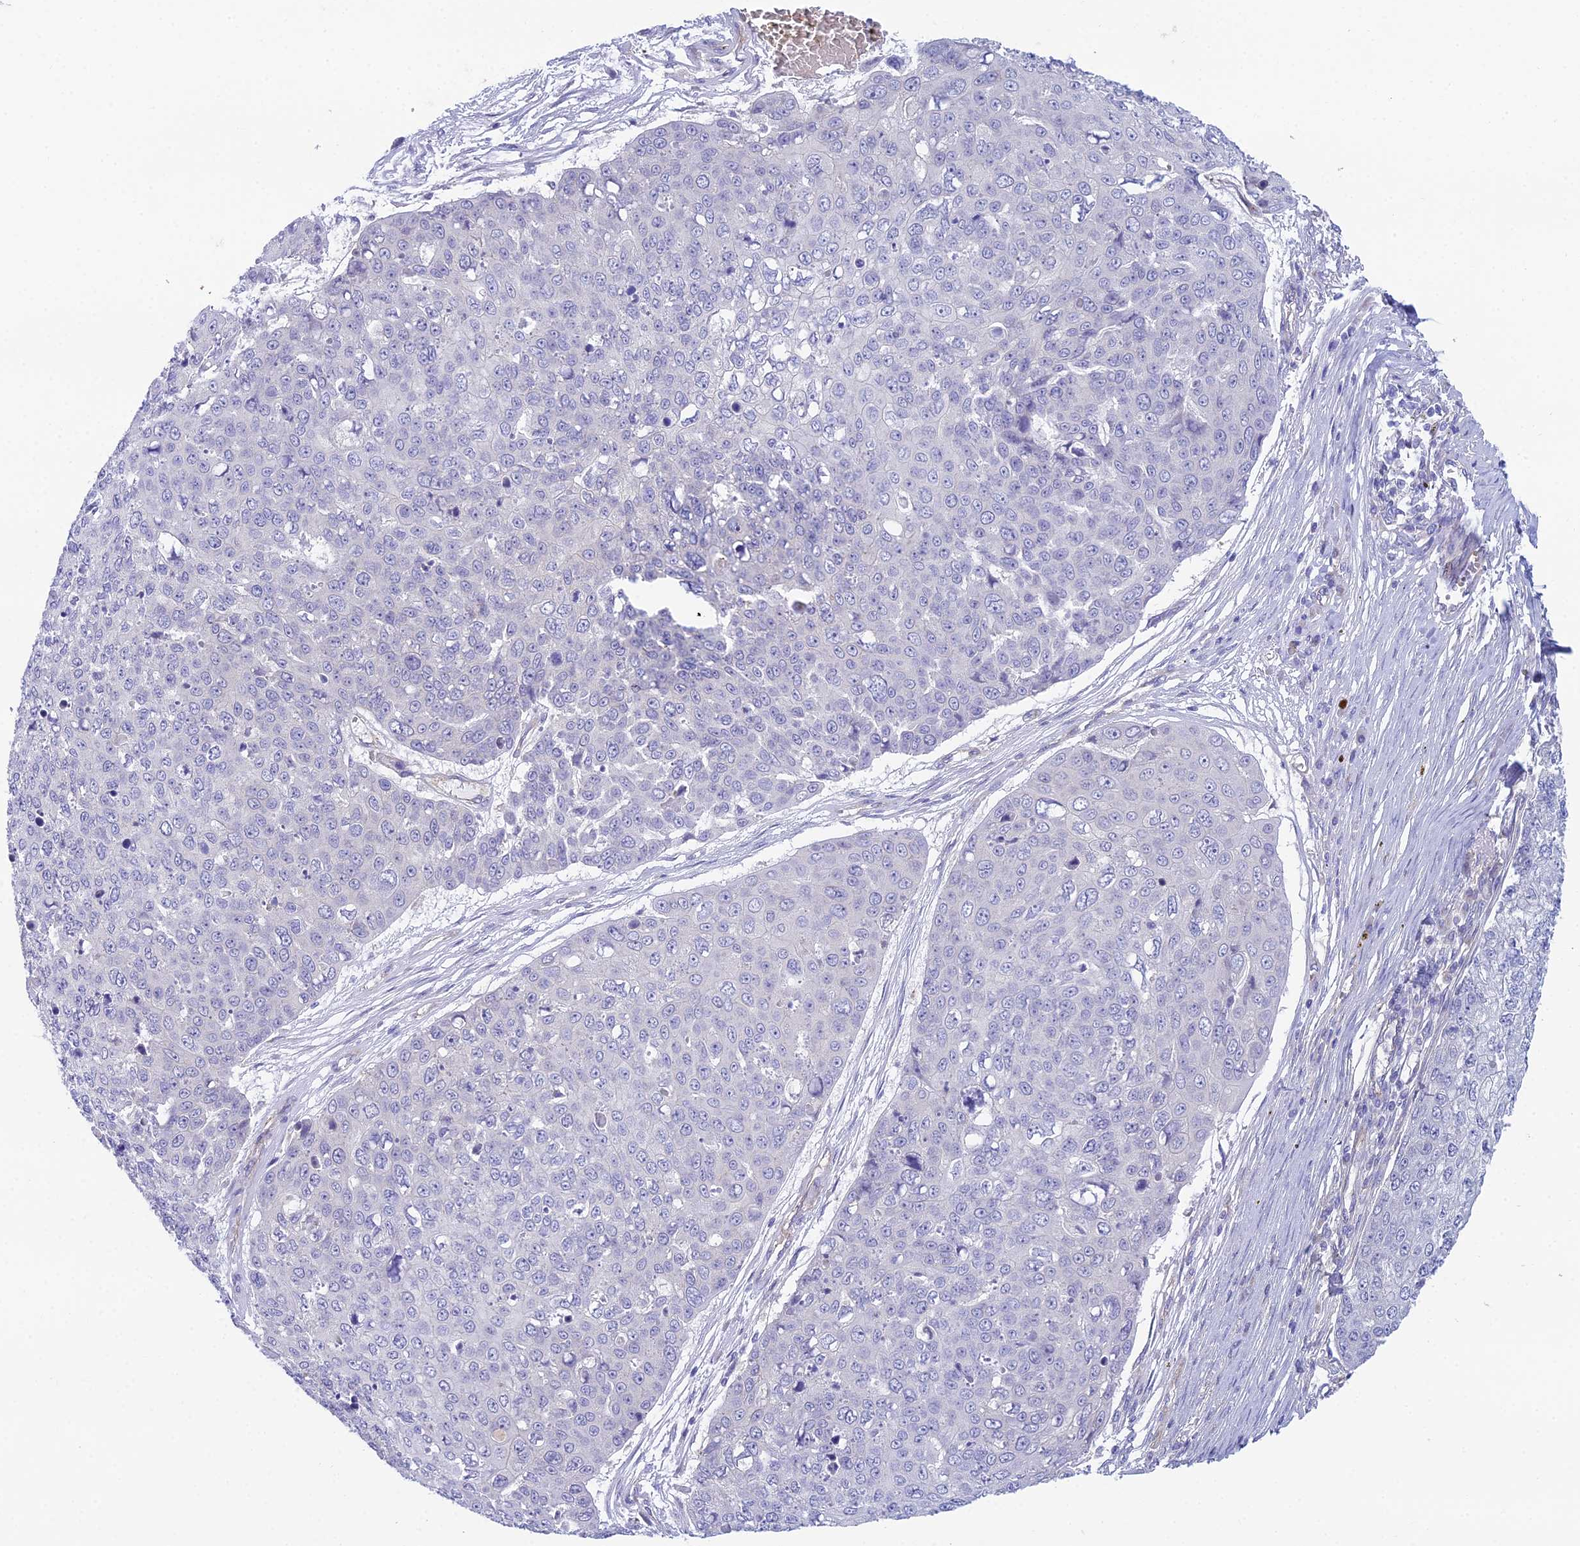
{"staining": {"intensity": "negative", "quantity": "none", "location": "none"}, "tissue": "skin cancer", "cell_type": "Tumor cells", "image_type": "cancer", "snomed": [{"axis": "morphology", "description": "Squamous cell carcinoma, NOS"}, {"axis": "topography", "description": "Skin"}], "caption": "IHC image of human skin squamous cell carcinoma stained for a protein (brown), which exhibits no expression in tumor cells.", "gene": "ZNF564", "patient": {"sex": "male", "age": 71}}